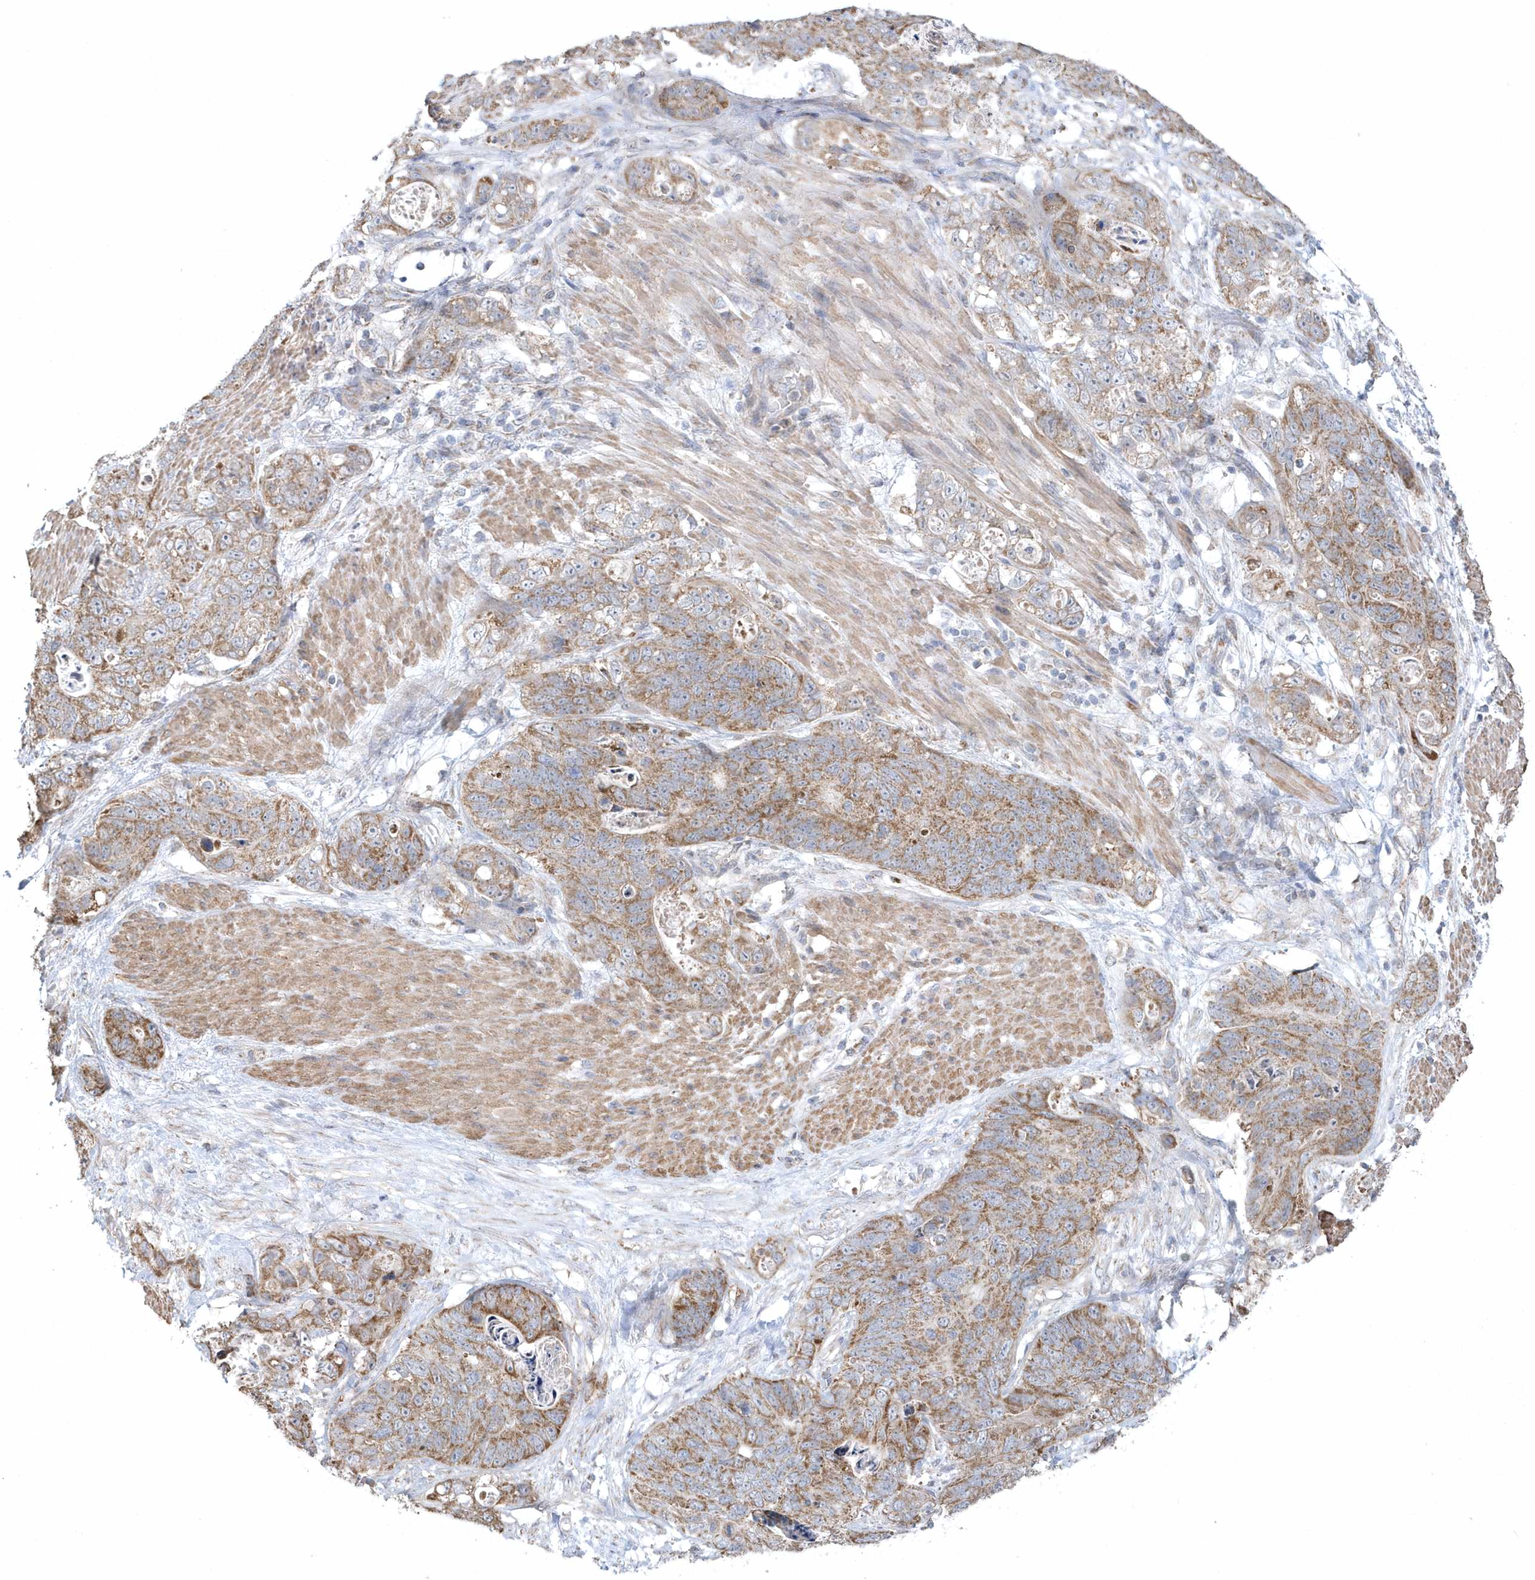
{"staining": {"intensity": "moderate", "quantity": ">75%", "location": "cytoplasmic/membranous"}, "tissue": "stomach cancer", "cell_type": "Tumor cells", "image_type": "cancer", "snomed": [{"axis": "morphology", "description": "Normal tissue, NOS"}, {"axis": "morphology", "description": "Adenocarcinoma, NOS"}, {"axis": "topography", "description": "Stomach"}], "caption": "Approximately >75% of tumor cells in human adenocarcinoma (stomach) exhibit moderate cytoplasmic/membranous protein staining as visualized by brown immunohistochemical staining.", "gene": "SLX9", "patient": {"sex": "female", "age": 89}}